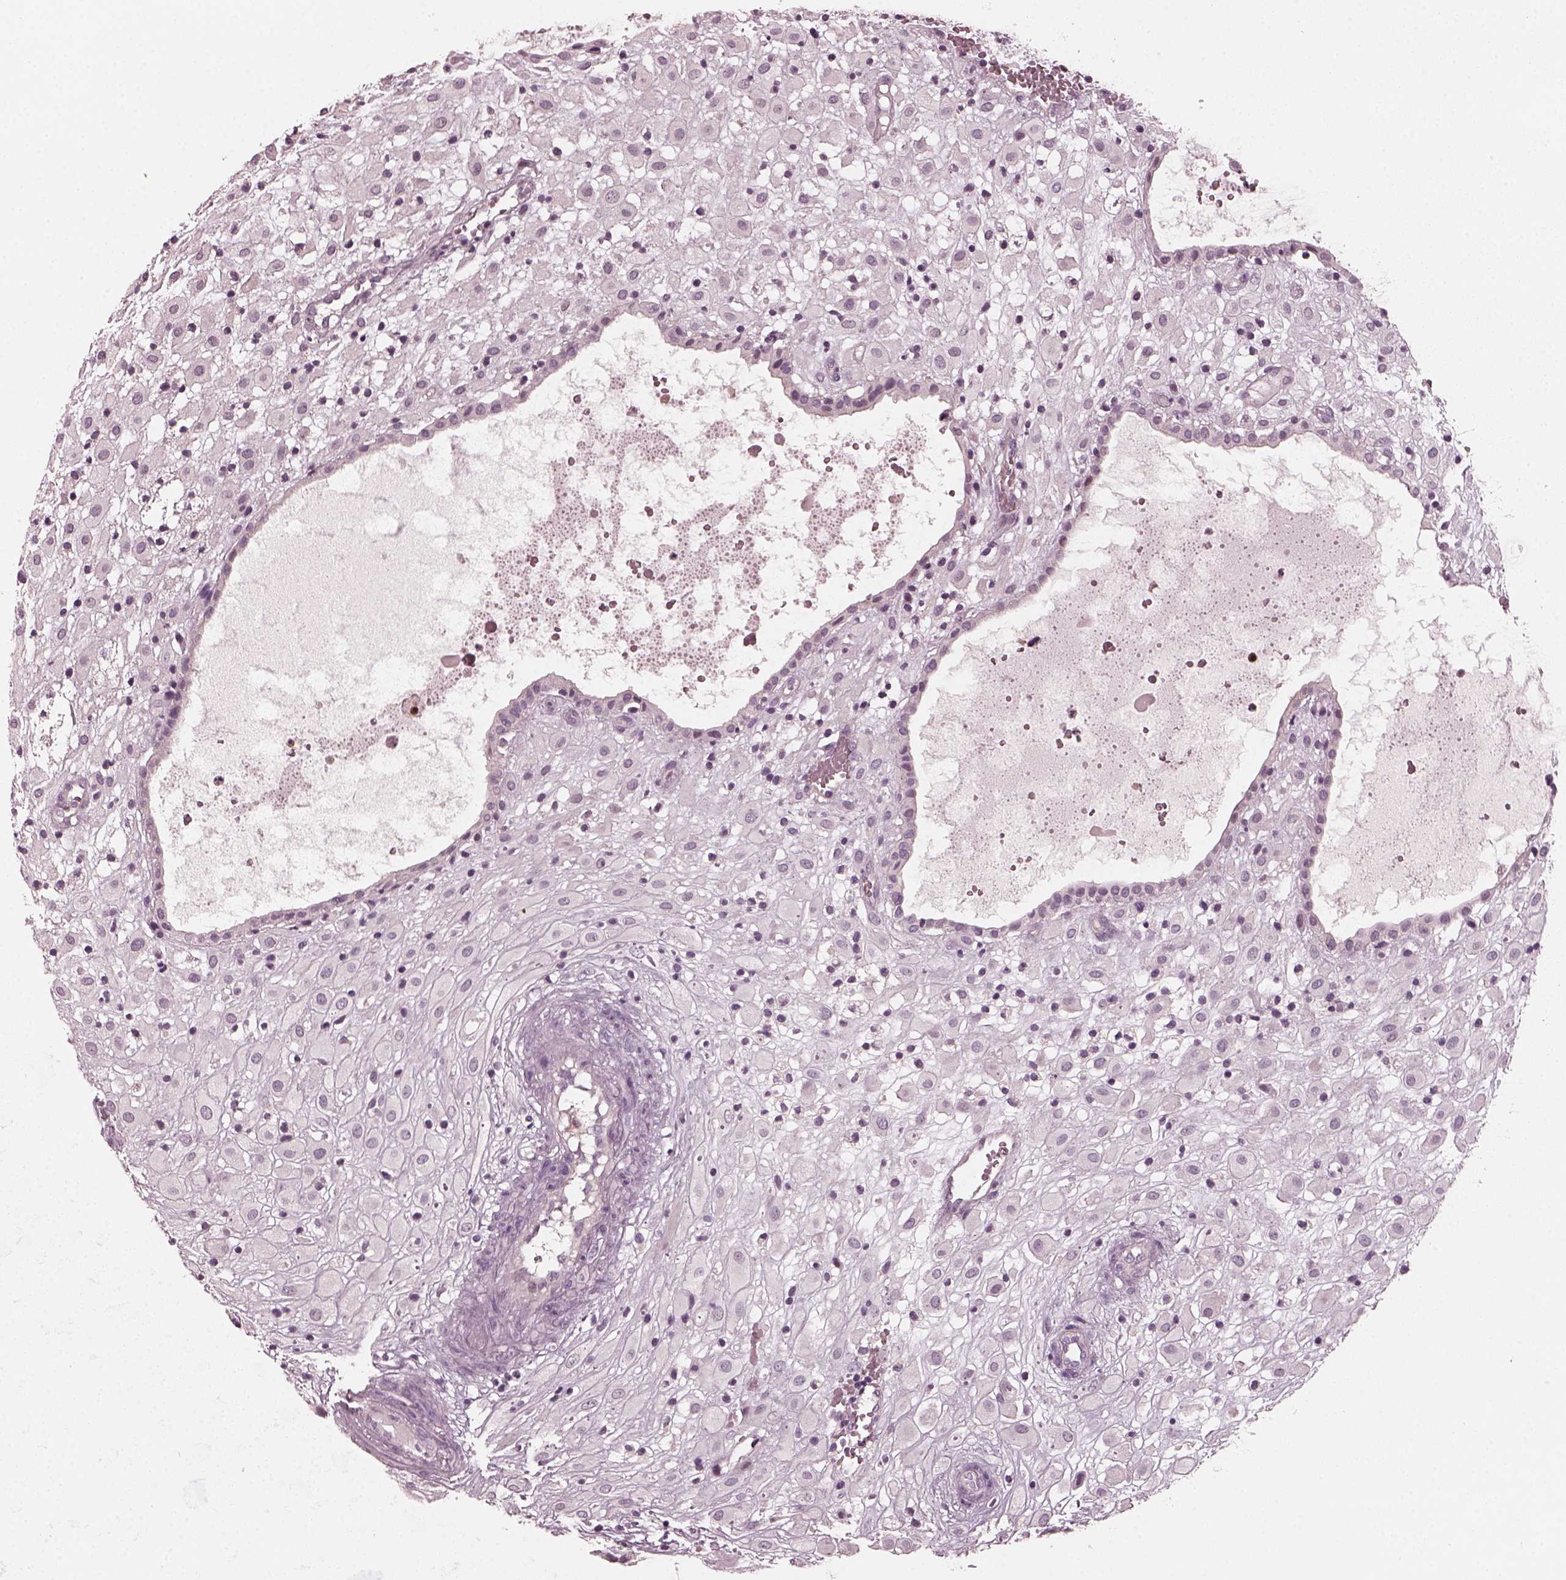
{"staining": {"intensity": "negative", "quantity": "none", "location": "none"}, "tissue": "placenta", "cell_type": "Decidual cells", "image_type": "normal", "snomed": [{"axis": "morphology", "description": "Normal tissue, NOS"}, {"axis": "topography", "description": "Placenta"}], "caption": "Placenta was stained to show a protein in brown. There is no significant expression in decidual cells. (Immunohistochemistry, brightfield microscopy, high magnification).", "gene": "CHIT1", "patient": {"sex": "female", "age": 24}}